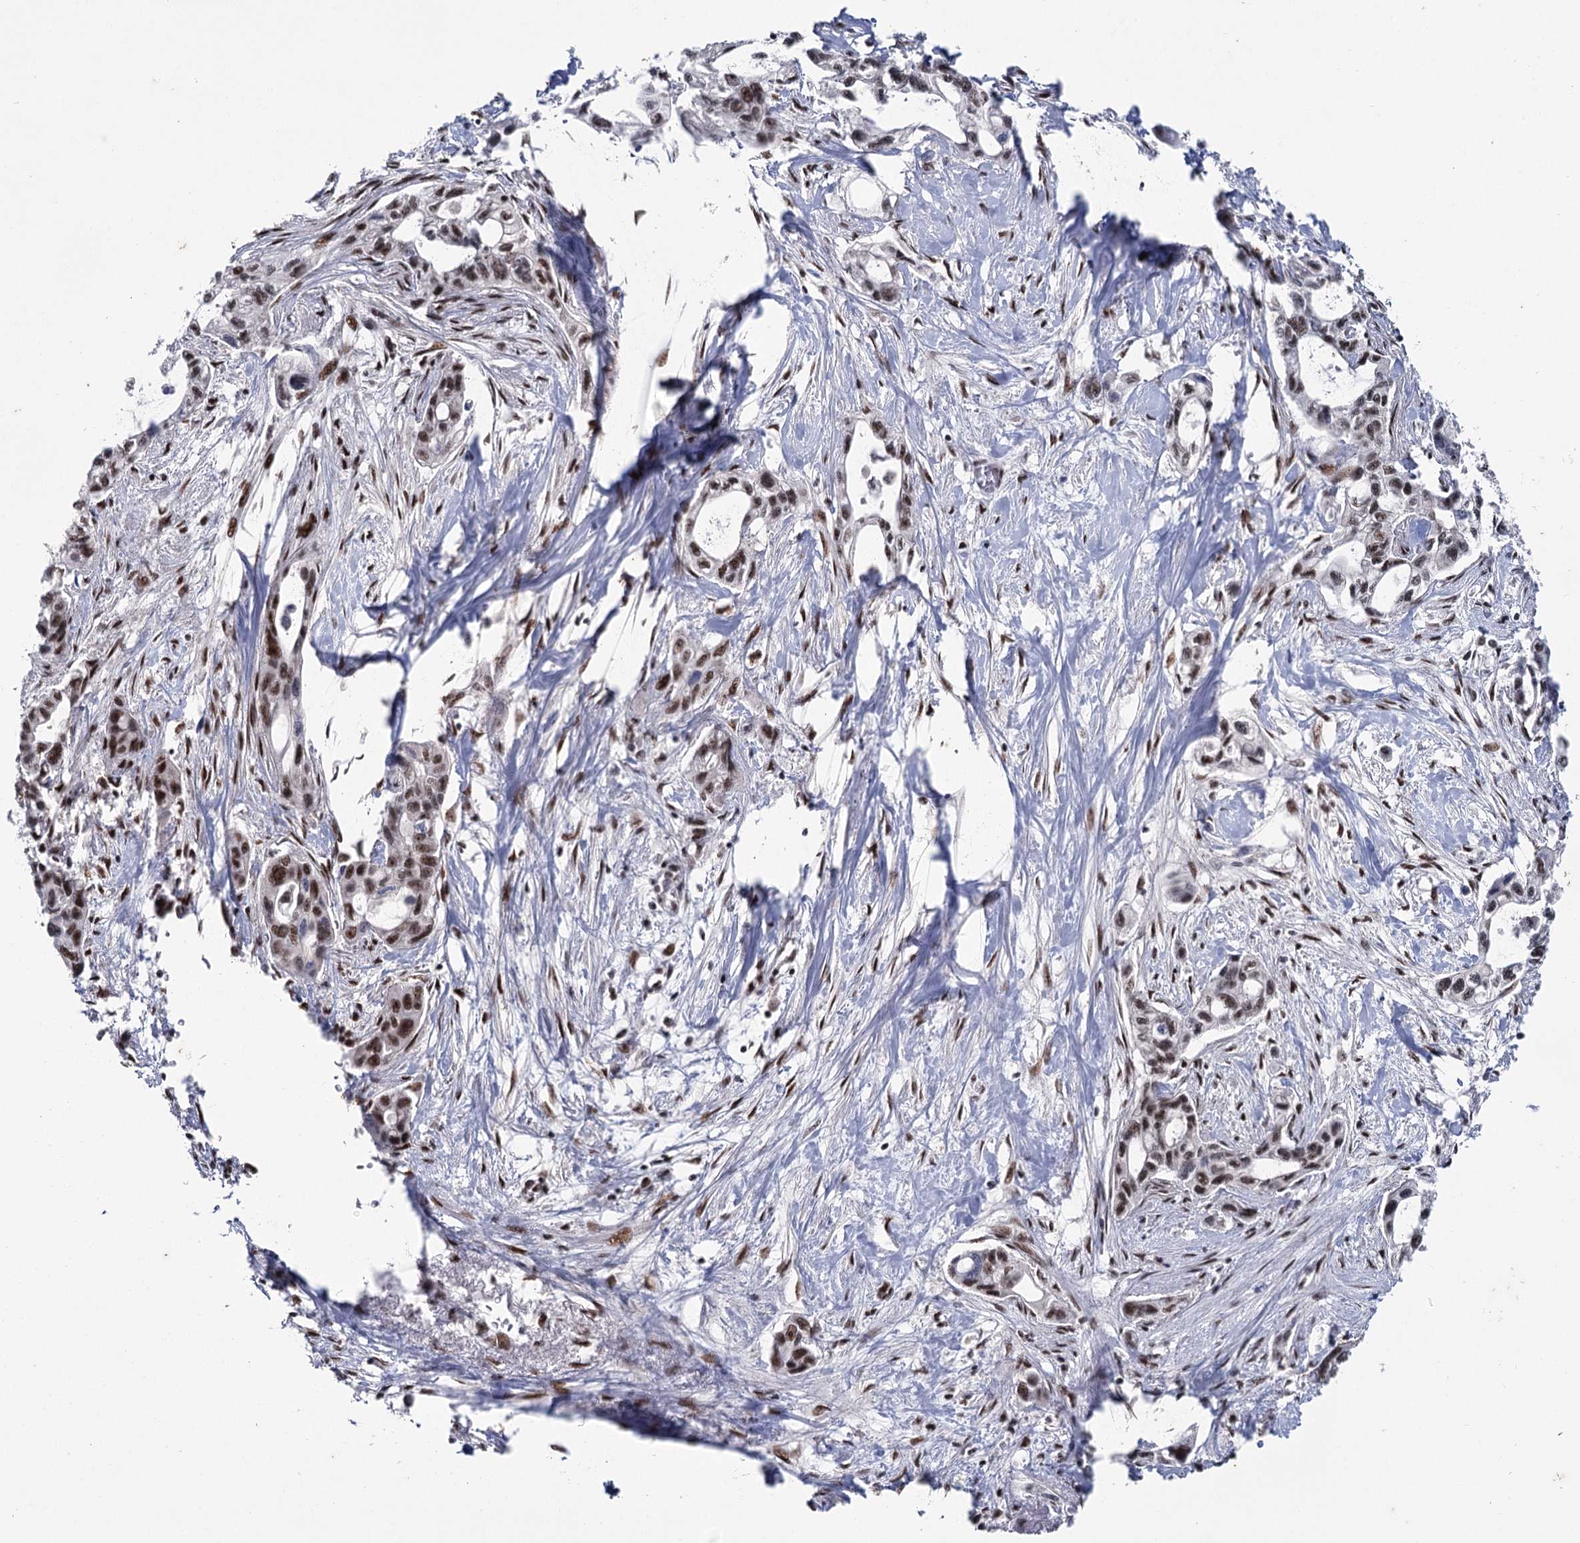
{"staining": {"intensity": "moderate", "quantity": ">75%", "location": "nuclear"}, "tissue": "pancreatic cancer", "cell_type": "Tumor cells", "image_type": "cancer", "snomed": [{"axis": "morphology", "description": "Adenocarcinoma, NOS"}, {"axis": "topography", "description": "Pancreas"}], "caption": "Pancreatic adenocarcinoma tissue exhibits moderate nuclear positivity in about >75% of tumor cells Using DAB (3,3'-diaminobenzidine) (brown) and hematoxylin (blue) stains, captured at high magnification using brightfield microscopy.", "gene": "SCAF8", "patient": {"sex": "male", "age": 75}}